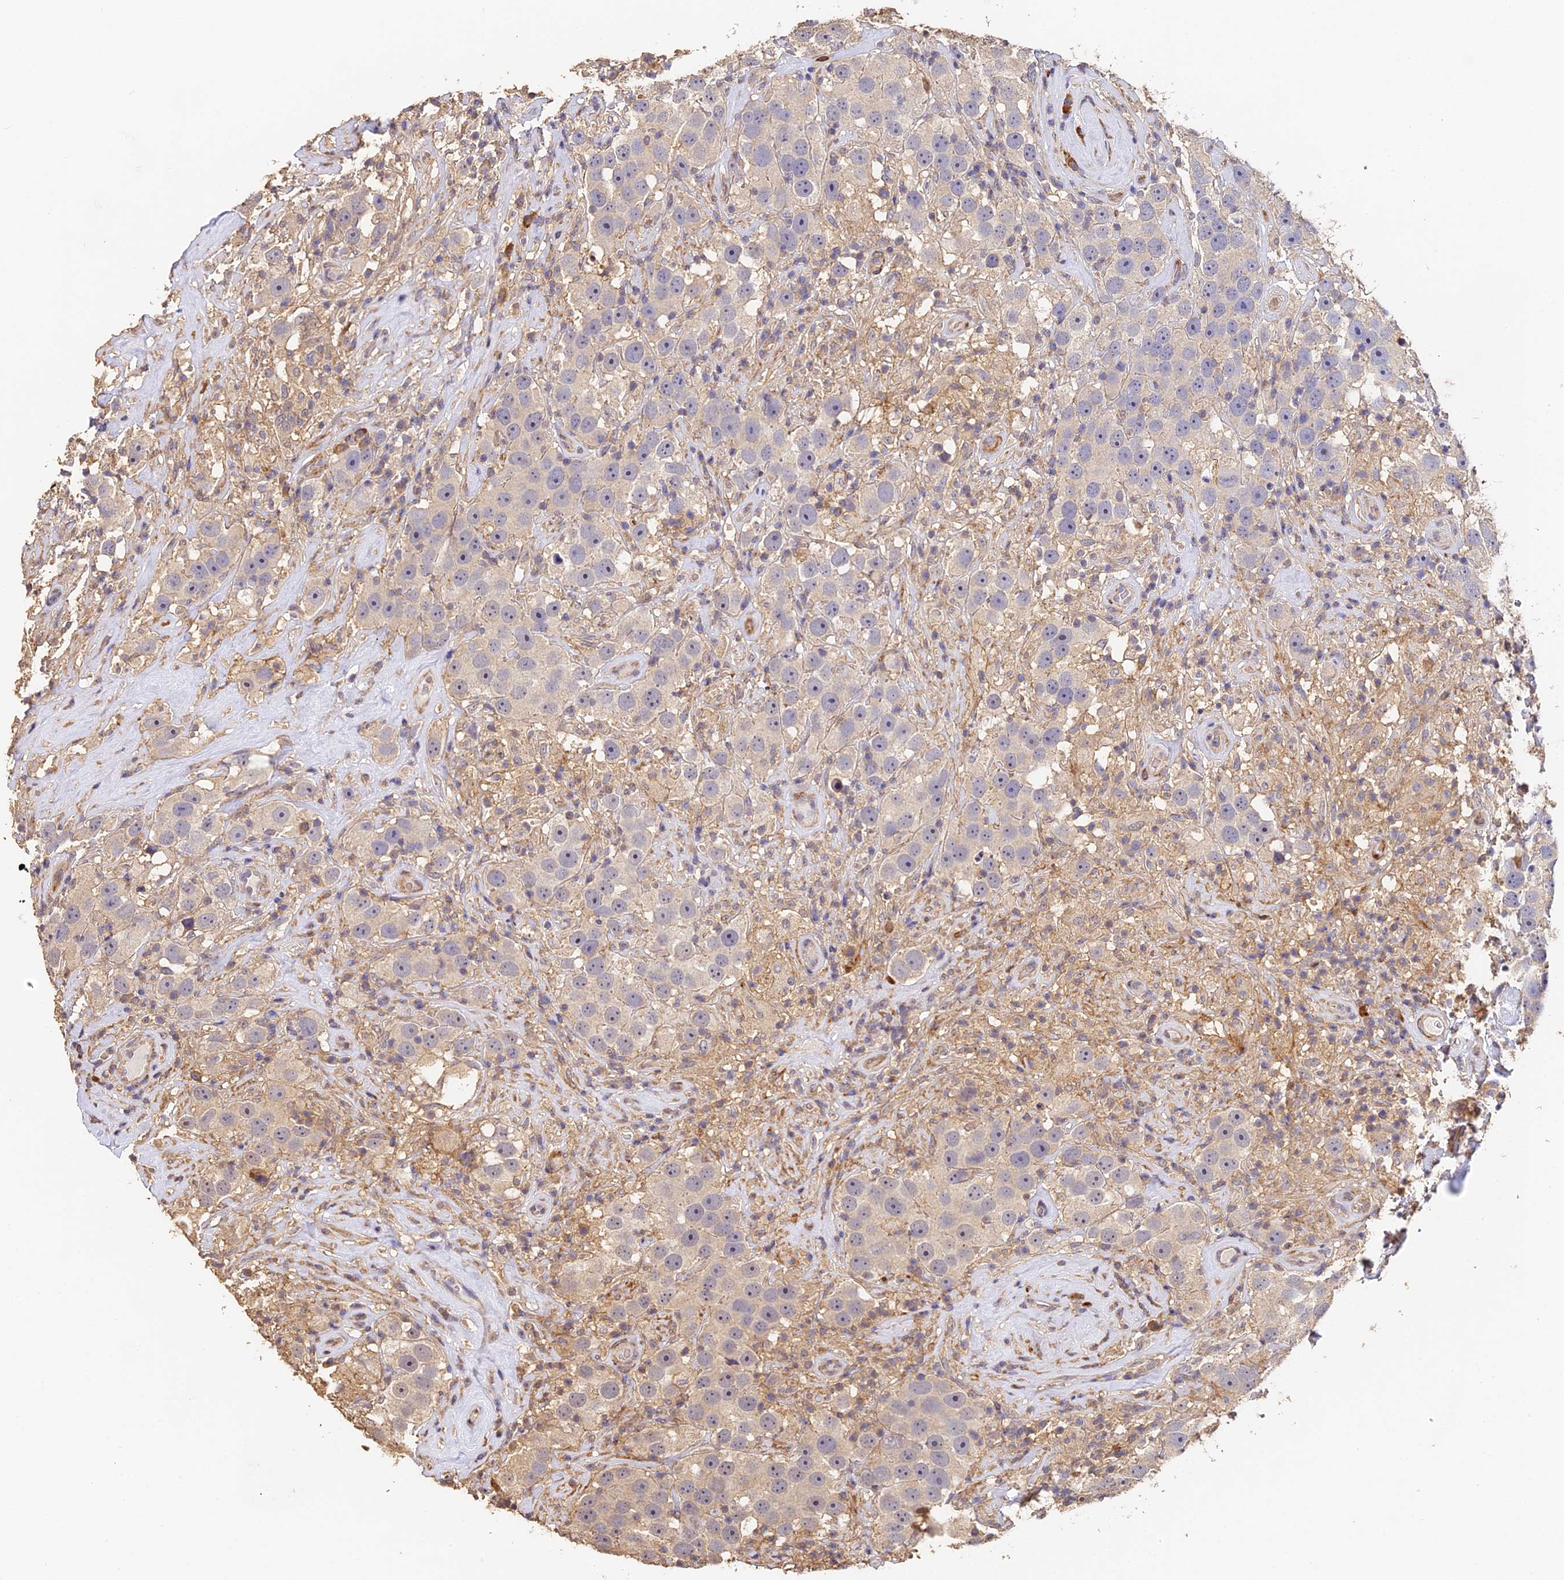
{"staining": {"intensity": "negative", "quantity": "none", "location": "none"}, "tissue": "testis cancer", "cell_type": "Tumor cells", "image_type": "cancer", "snomed": [{"axis": "morphology", "description": "Seminoma, NOS"}, {"axis": "topography", "description": "Testis"}], "caption": "The immunohistochemistry histopathology image has no significant positivity in tumor cells of seminoma (testis) tissue.", "gene": "SLC11A1", "patient": {"sex": "male", "age": 49}}